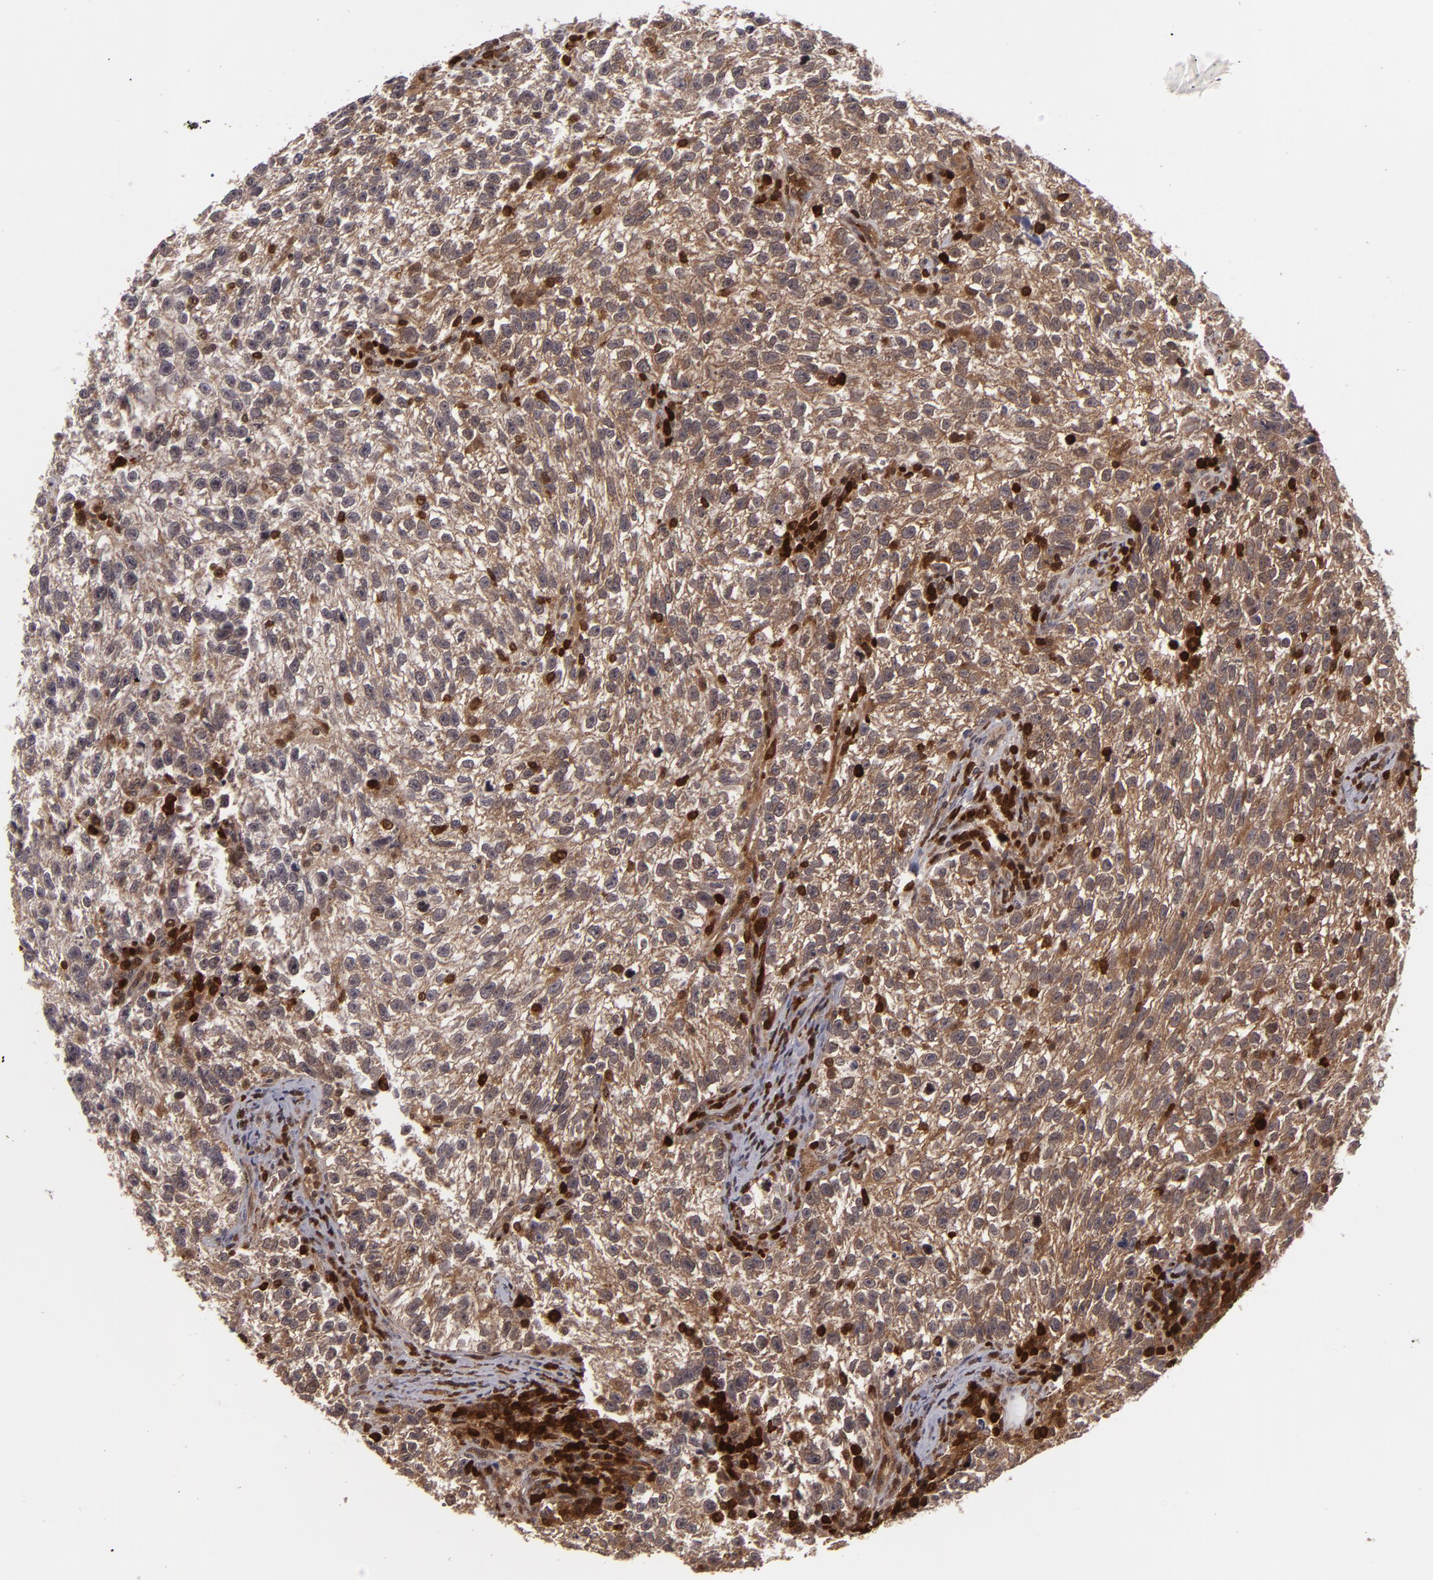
{"staining": {"intensity": "moderate", "quantity": ">75%", "location": "cytoplasmic/membranous"}, "tissue": "testis cancer", "cell_type": "Tumor cells", "image_type": "cancer", "snomed": [{"axis": "morphology", "description": "Seminoma, NOS"}, {"axis": "topography", "description": "Testis"}], "caption": "Immunohistochemical staining of human testis seminoma demonstrates medium levels of moderate cytoplasmic/membranous staining in about >75% of tumor cells.", "gene": "ZBTB33", "patient": {"sex": "male", "age": 38}}